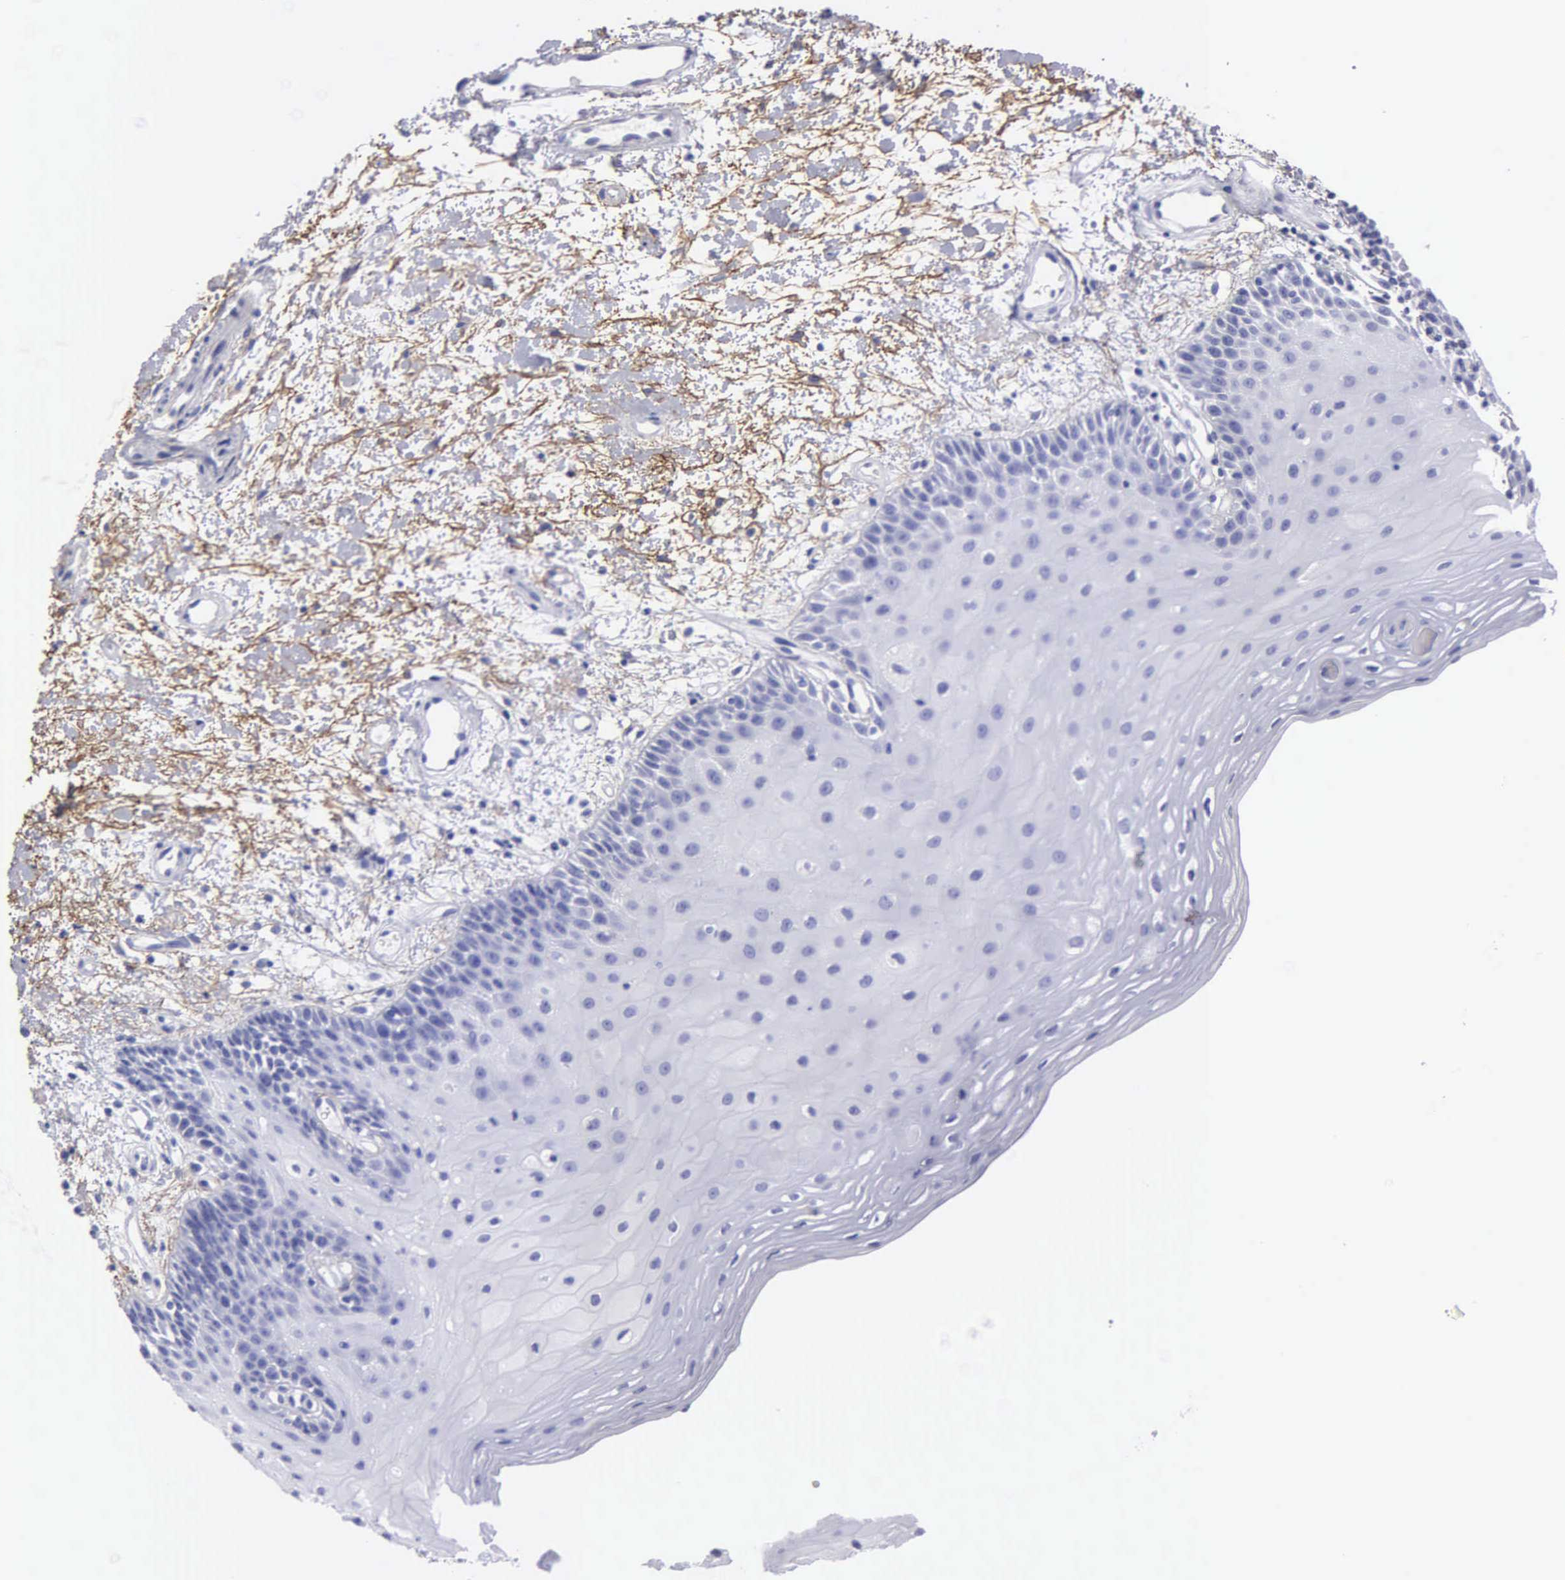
{"staining": {"intensity": "negative", "quantity": "none", "location": "none"}, "tissue": "oral mucosa", "cell_type": "Squamous epithelial cells", "image_type": "normal", "snomed": [{"axis": "morphology", "description": "Normal tissue, NOS"}, {"axis": "topography", "description": "Oral tissue"}], "caption": "This histopathology image is of unremarkable oral mucosa stained with immunohistochemistry to label a protein in brown with the nuclei are counter-stained blue. There is no positivity in squamous epithelial cells. (DAB immunohistochemistry (IHC) with hematoxylin counter stain).", "gene": "FBLN5", "patient": {"sex": "female", "age": 79}}